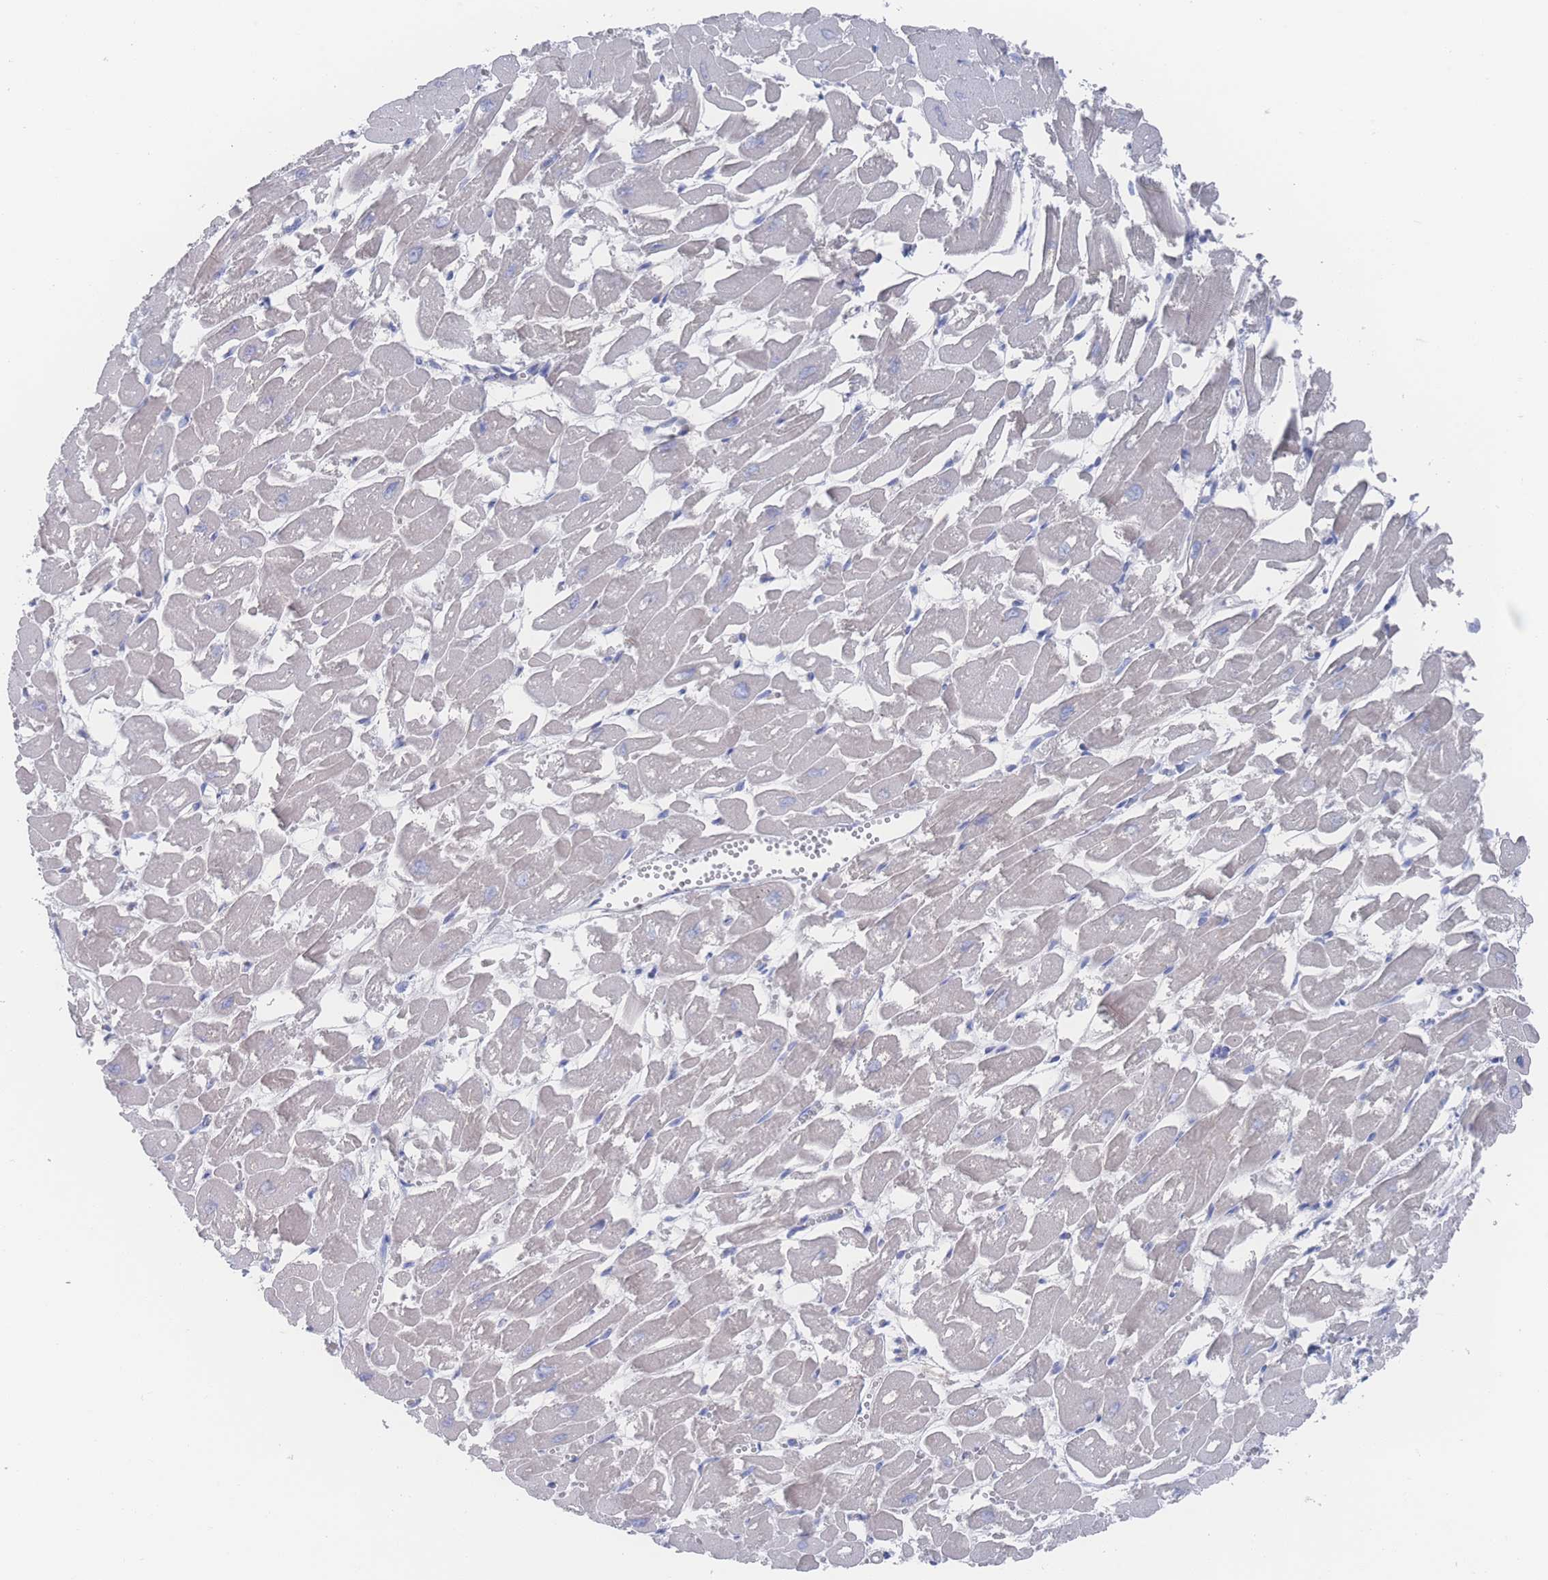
{"staining": {"intensity": "negative", "quantity": "none", "location": "none"}, "tissue": "heart muscle", "cell_type": "Cardiomyocytes", "image_type": "normal", "snomed": [{"axis": "morphology", "description": "Normal tissue, NOS"}, {"axis": "topography", "description": "Heart"}], "caption": "DAB immunohistochemical staining of unremarkable human heart muscle shows no significant positivity in cardiomyocytes.", "gene": "SNPH", "patient": {"sex": "male", "age": 54}}